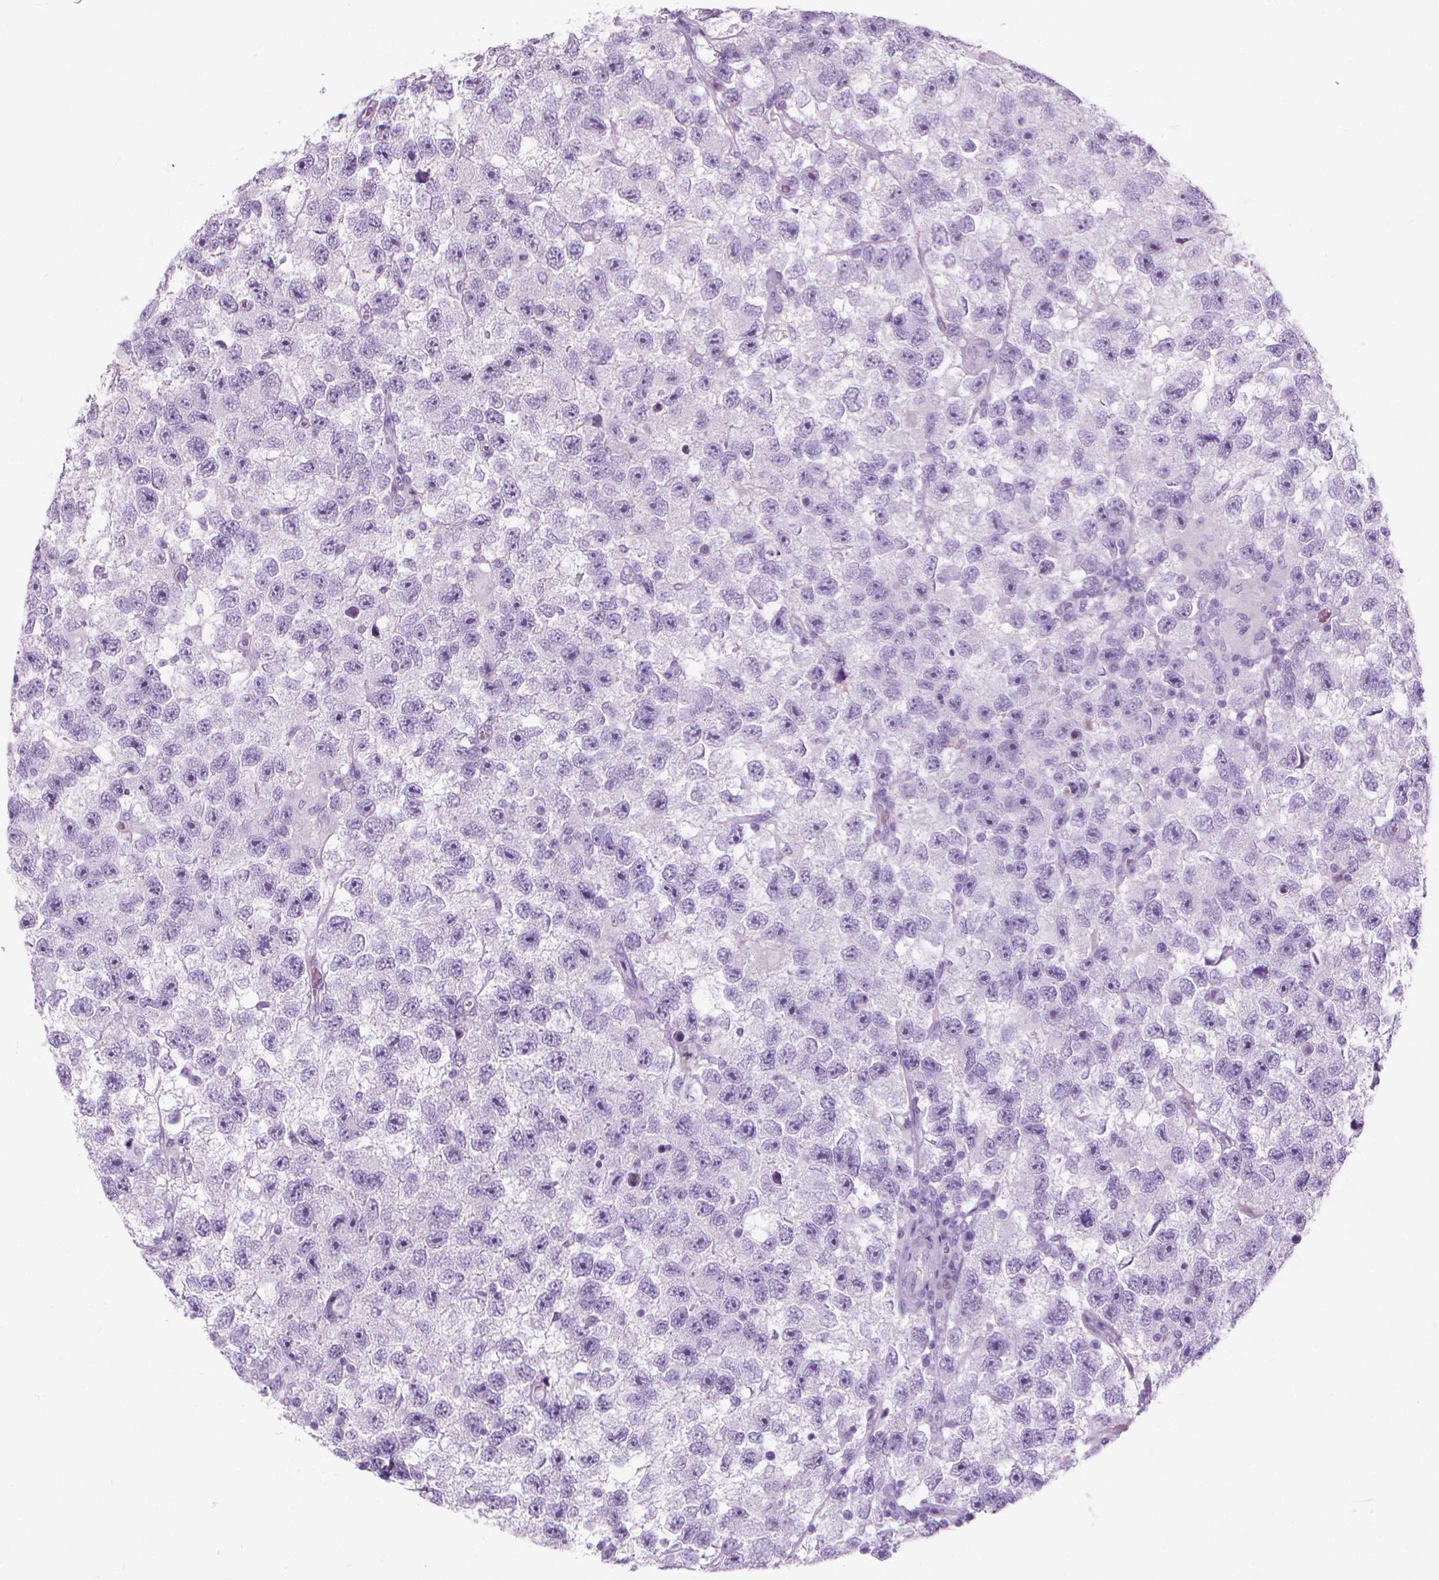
{"staining": {"intensity": "negative", "quantity": "none", "location": "none"}, "tissue": "testis cancer", "cell_type": "Tumor cells", "image_type": "cancer", "snomed": [{"axis": "morphology", "description": "Seminoma, NOS"}, {"axis": "topography", "description": "Testis"}], "caption": "DAB immunohistochemical staining of human testis seminoma shows no significant positivity in tumor cells.", "gene": "HTR2B", "patient": {"sex": "male", "age": 26}}